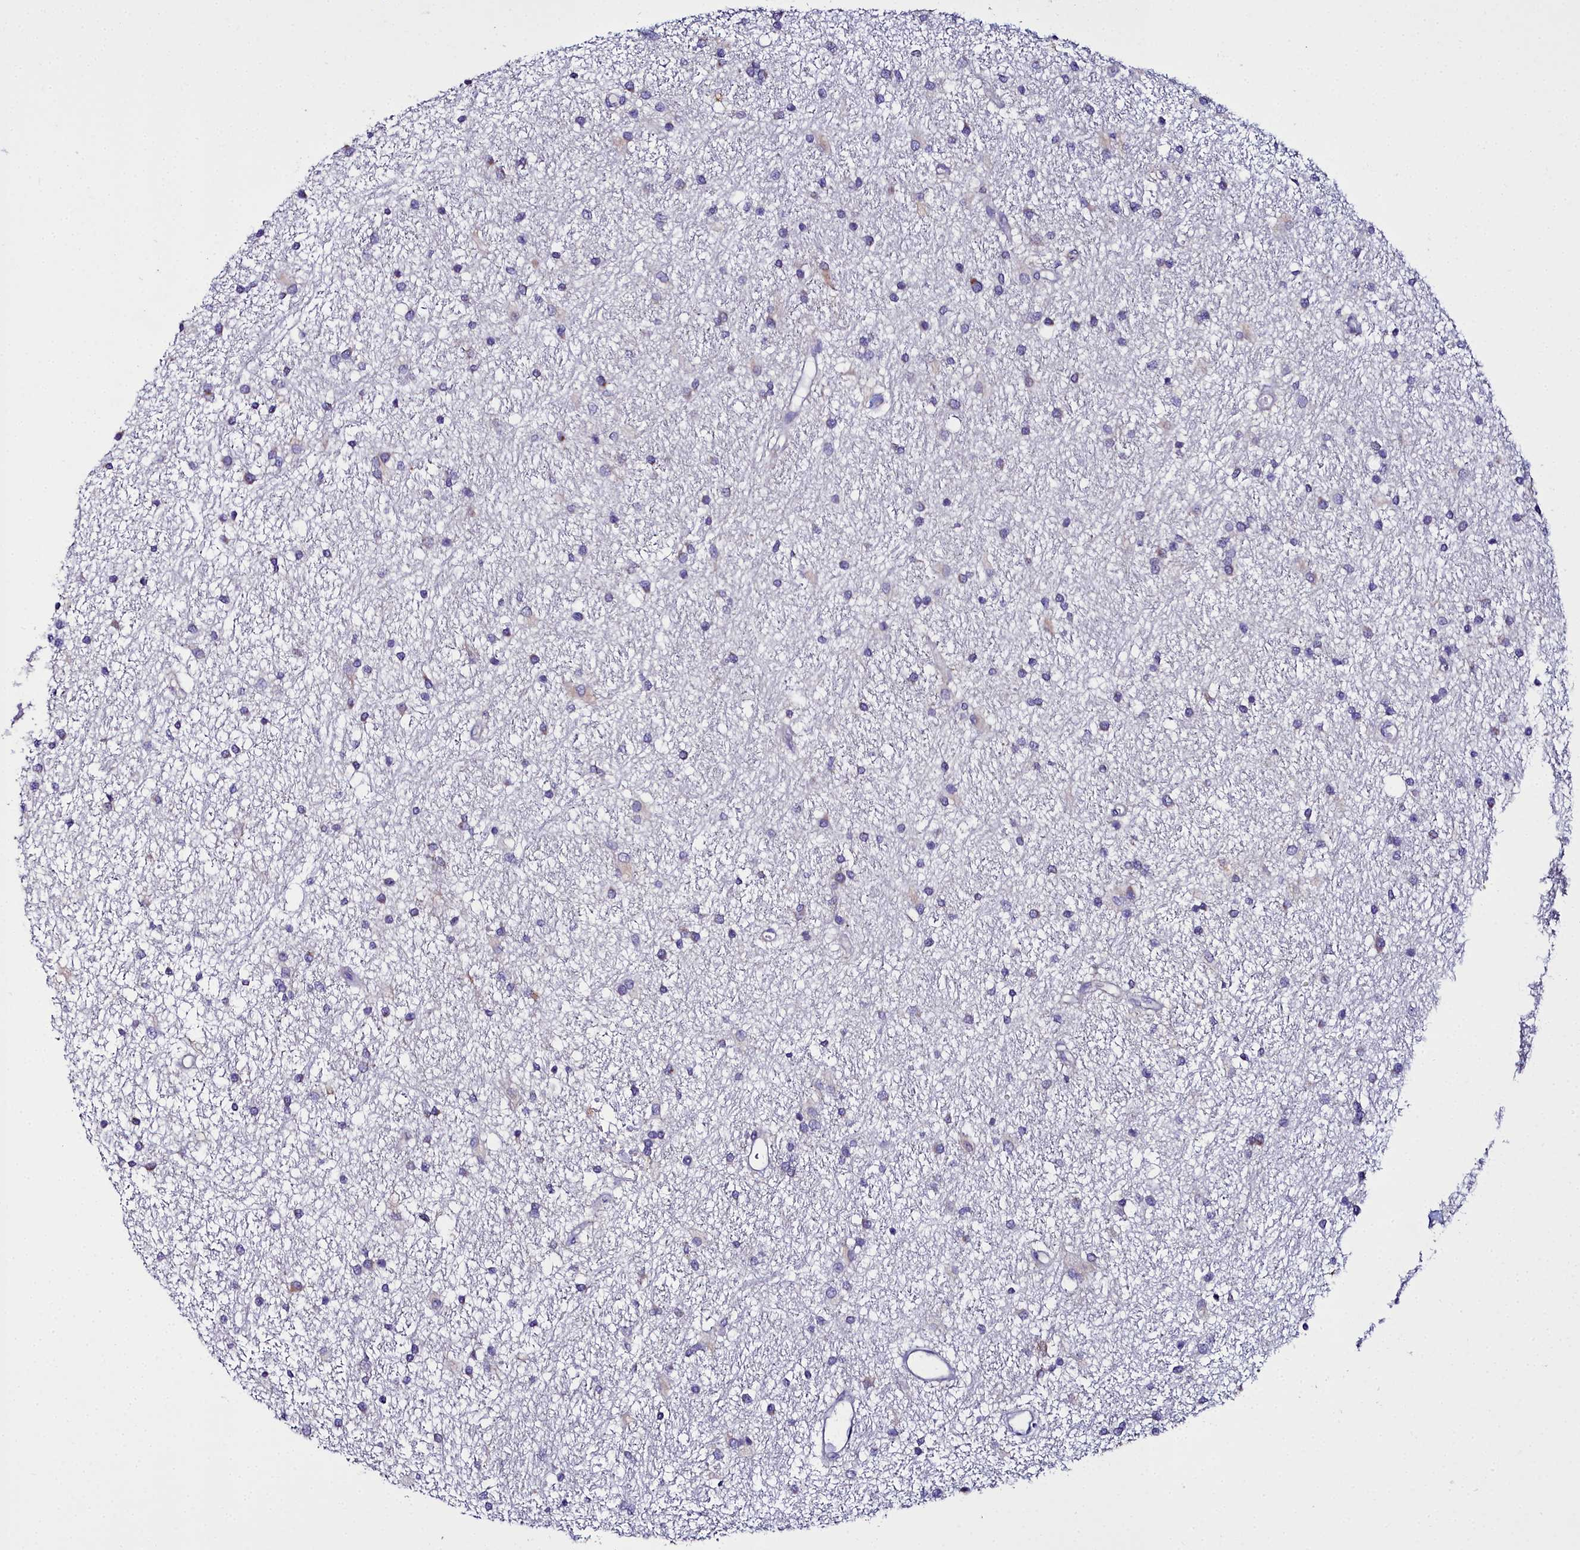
{"staining": {"intensity": "weak", "quantity": "<25%", "location": "cytoplasmic/membranous"}, "tissue": "glioma", "cell_type": "Tumor cells", "image_type": "cancer", "snomed": [{"axis": "morphology", "description": "Glioma, malignant, High grade"}, {"axis": "topography", "description": "Brain"}], "caption": "Immunohistochemistry image of neoplastic tissue: human glioma stained with DAB (3,3'-diaminobenzidine) demonstrates no significant protein expression in tumor cells.", "gene": "ELAPOR2", "patient": {"sex": "male", "age": 77}}